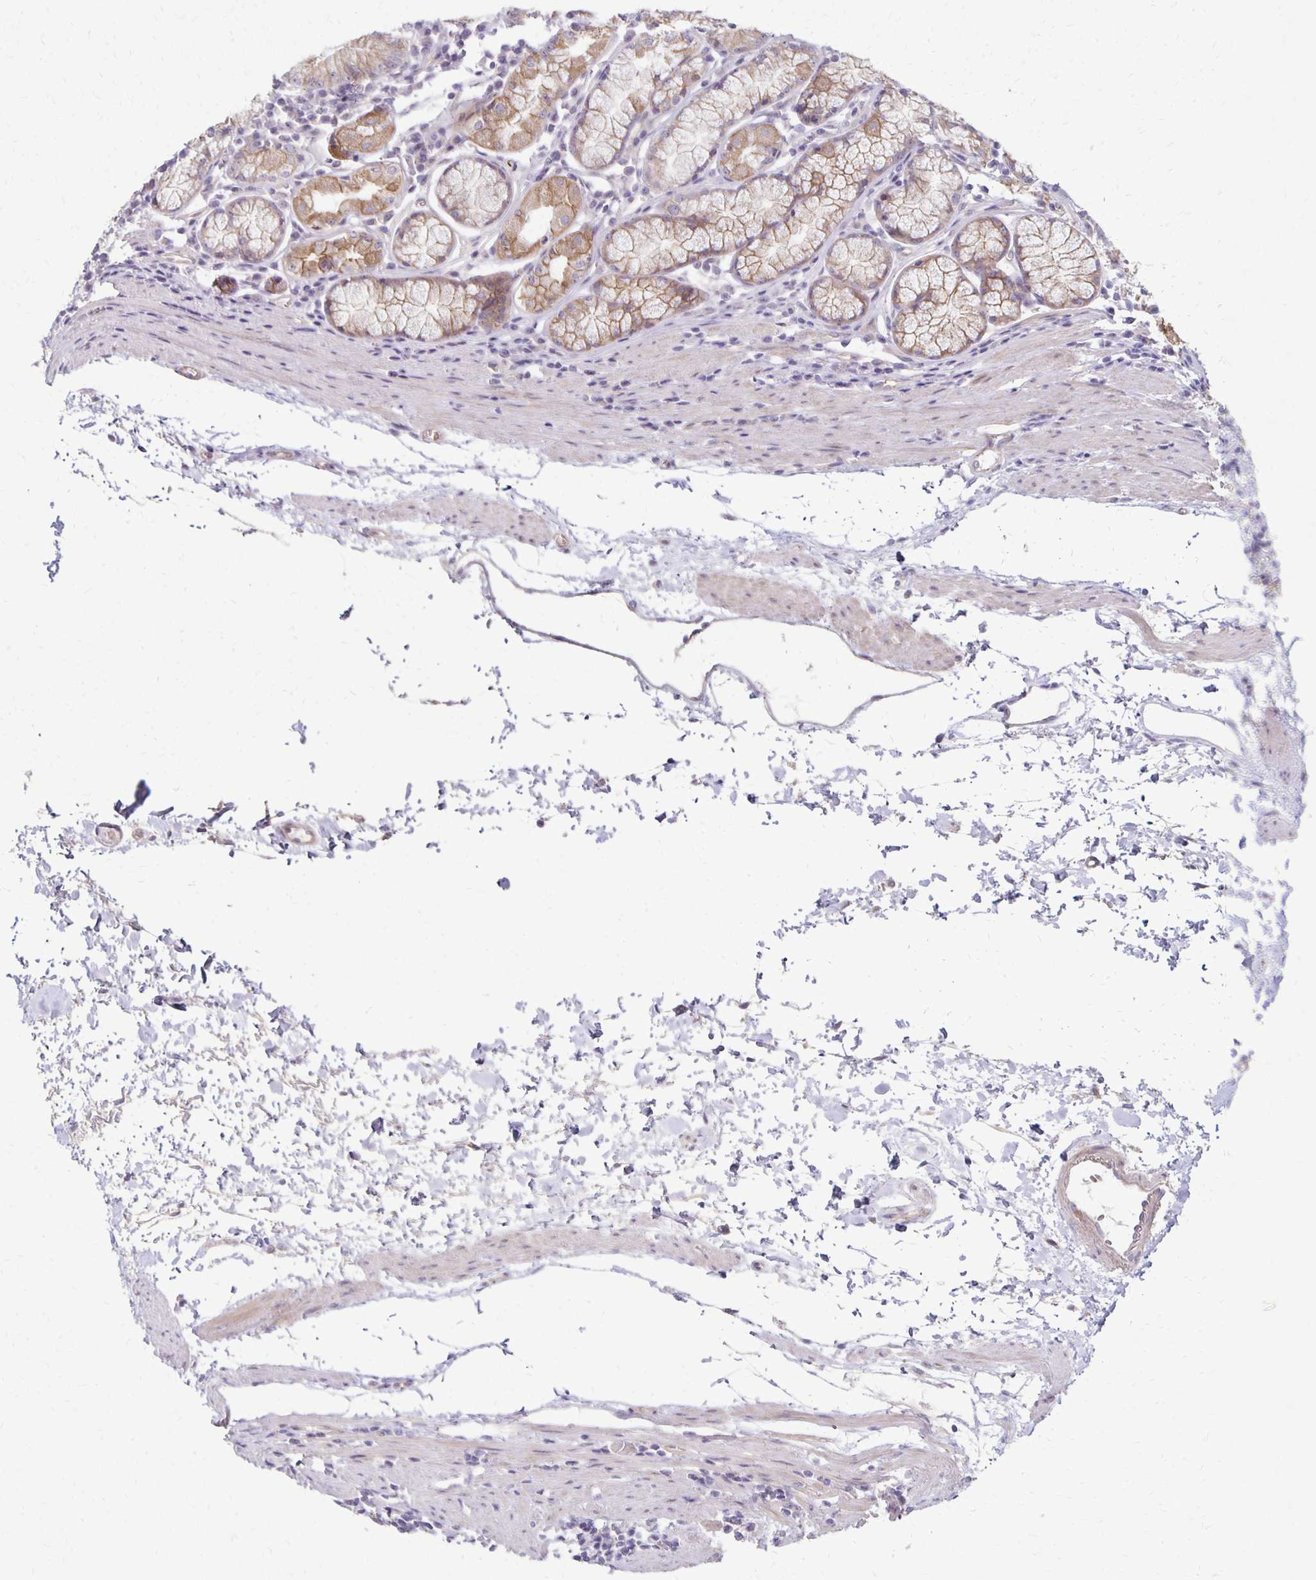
{"staining": {"intensity": "moderate", "quantity": "25%-75%", "location": "cytoplasmic/membranous"}, "tissue": "stomach", "cell_type": "Glandular cells", "image_type": "normal", "snomed": [{"axis": "morphology", "description": "Normal tissue, NOS"}, {"axis": "topography", "description": "Stomach"}], "caption": "The photomicrograph exhibits a brown stain indicating the presence of a protein in the cytoplasmic/membranous of glandular cells in stomach. Using DAB (brown) and hematoxylin (blue) stains, captured at high magnification using brightfield microscopy.", "gene": "KATNBL1", "patient": {"sex": "male", "age": 55}}